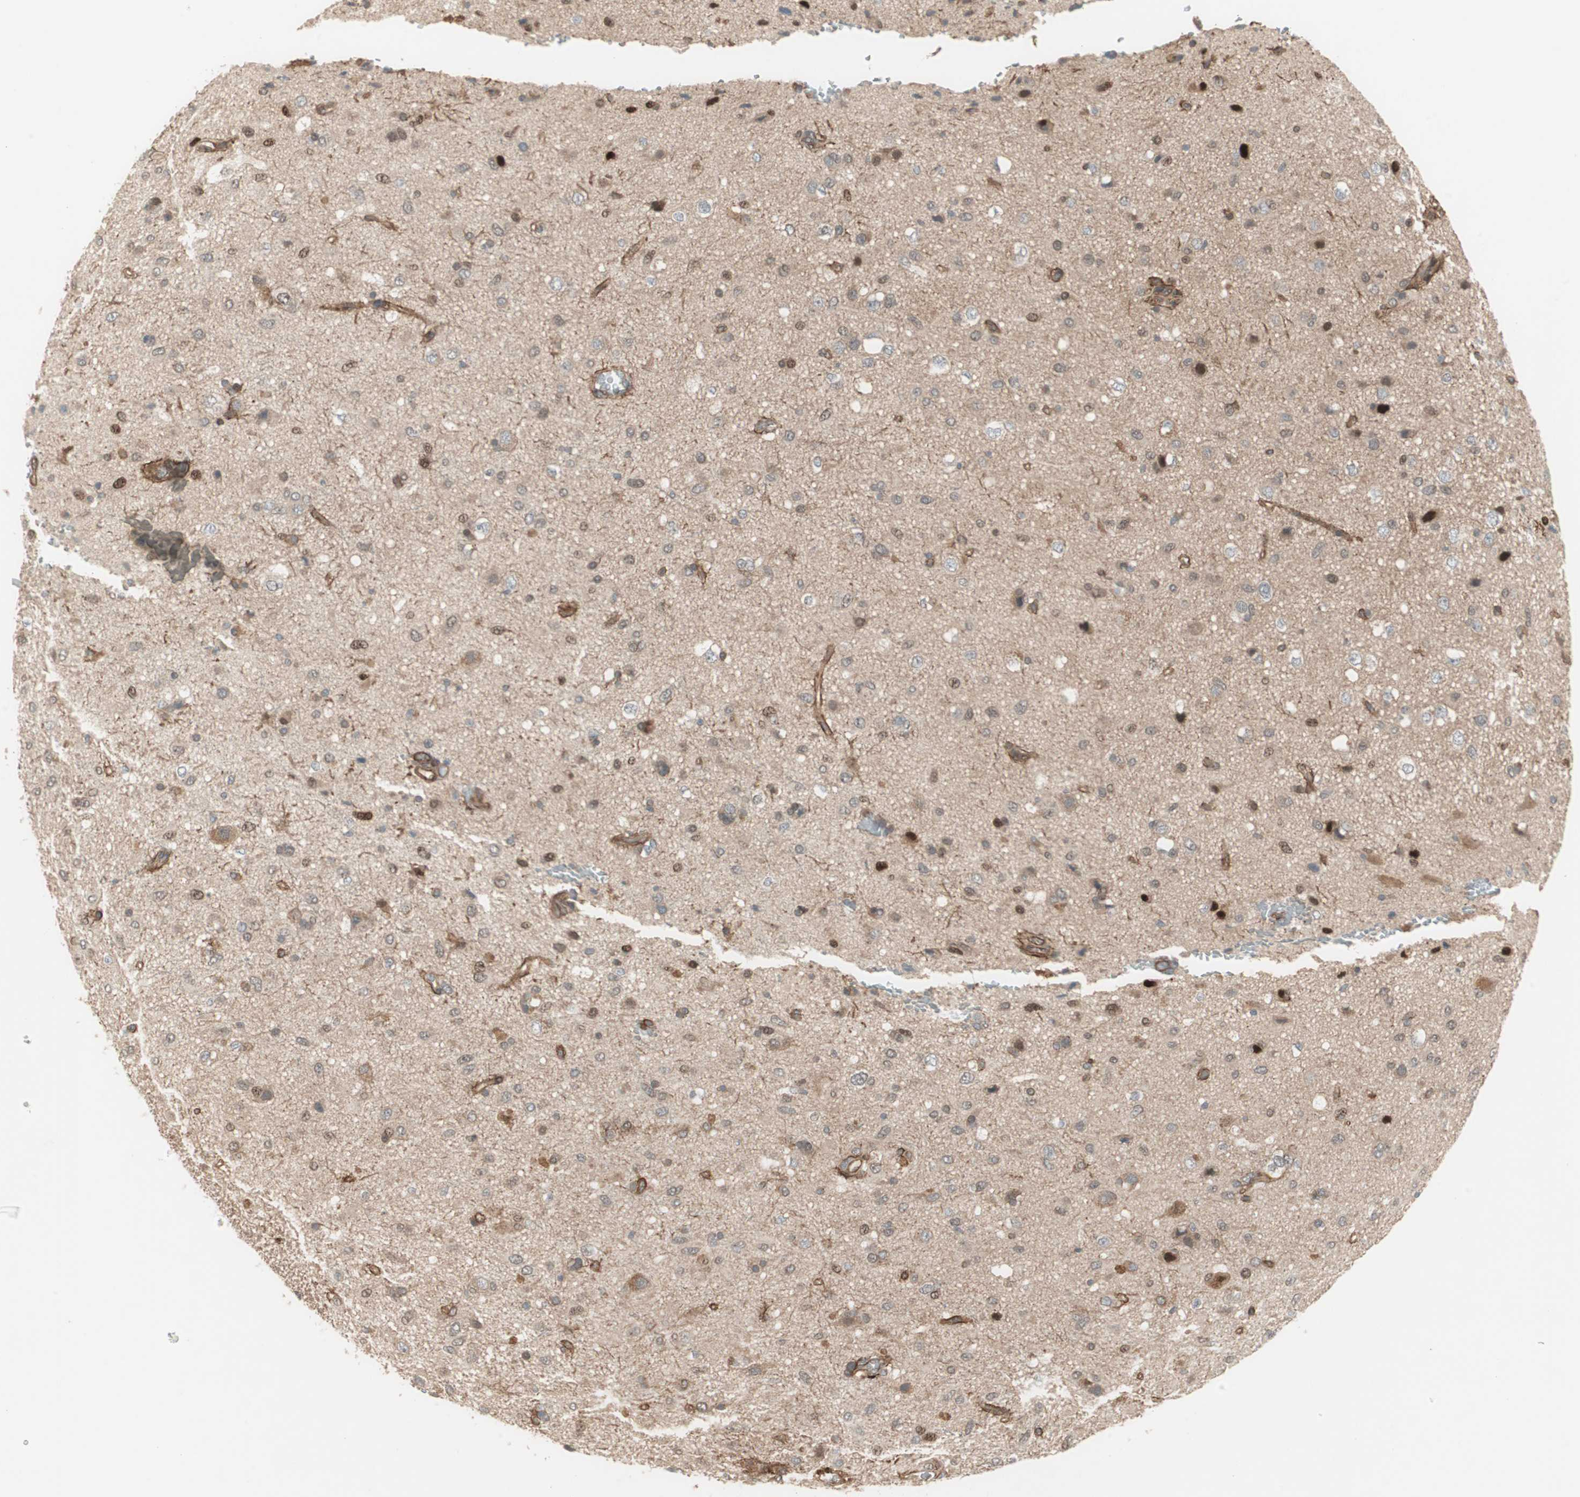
{"staining": {"intensity": "moderate", "quantity": "25%-75%", "location": "cytoplasmic/membranous,nuclear"}, "tissue": "glioma", "cell_type": "Tumor cells", "image_type": "cancer", "snomed": [{"axis": "morphology", "description": "Glioma, malignant, Low grade"}, {"axis": "topography", "description": "Brain"}], "caption": "IHC photomicrograph of human malignant low-grade glioma stained for a protein (brown), which demonstrates medium levels of moderate cytoplasmic/membranous and nuclear expression in approximately 25%-75% of tumor cells.", "gene": "PFDN1", "patient": {"sex": "male", "age": 77}}